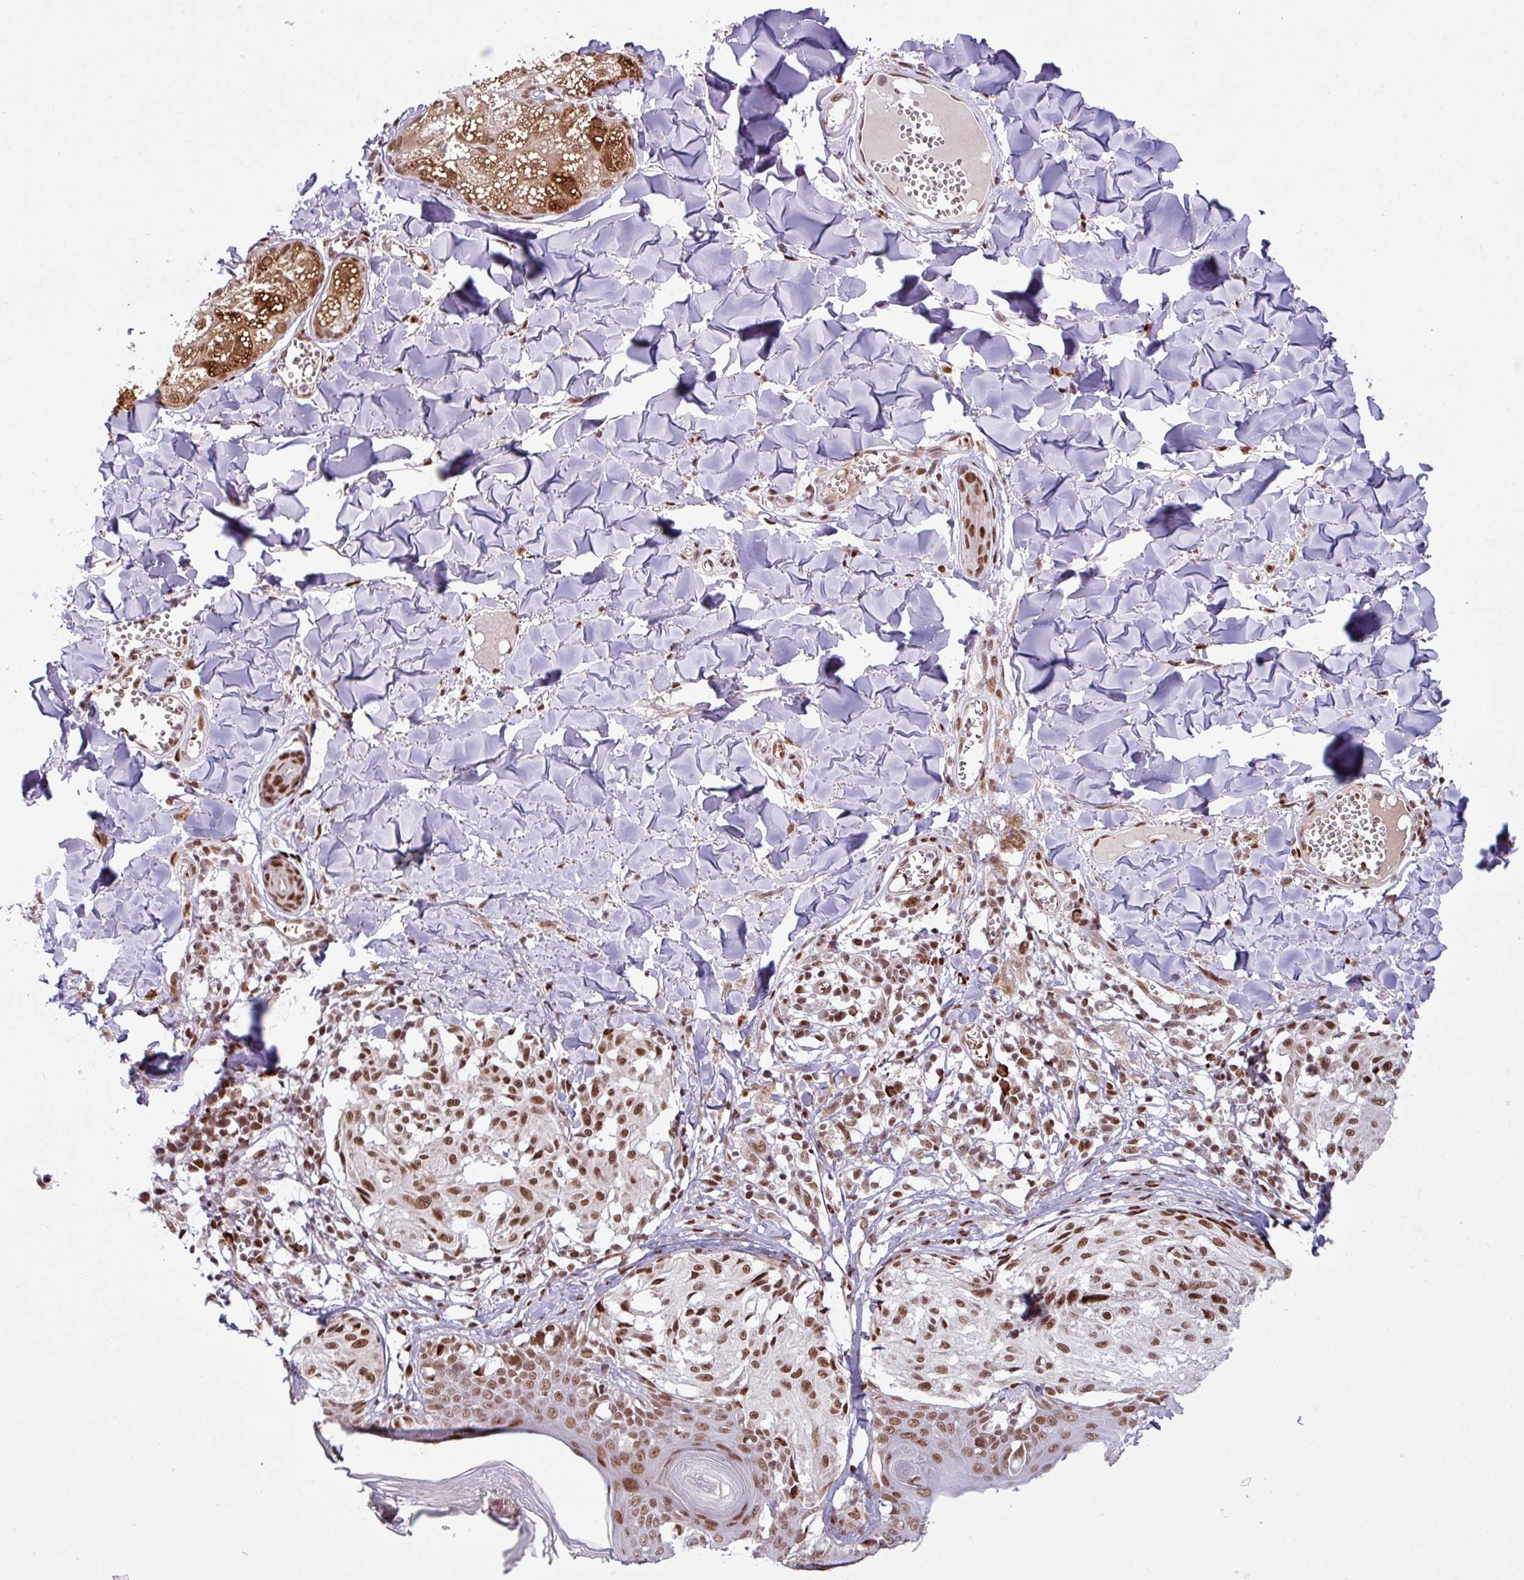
{"staining": {"intensity": "moderate", "quantity": ">75%", "location": "nuclear"}, "tissue": "melanoma", "cell_type": "Tumor cells", "image_type": "cancer", "snomed": [{"axis": "morphology", "description": "Malignant melanoma, NOS"}, {"axis": "topography", "description": "Skin"}], "caption": "The photomicrograph demonstrates a brown stain indicating the presence of a protein in the nuclear of tumor cells in melanoma.", "gene": "PRDM5", "patient": {"sex": "female", "age": 43}}